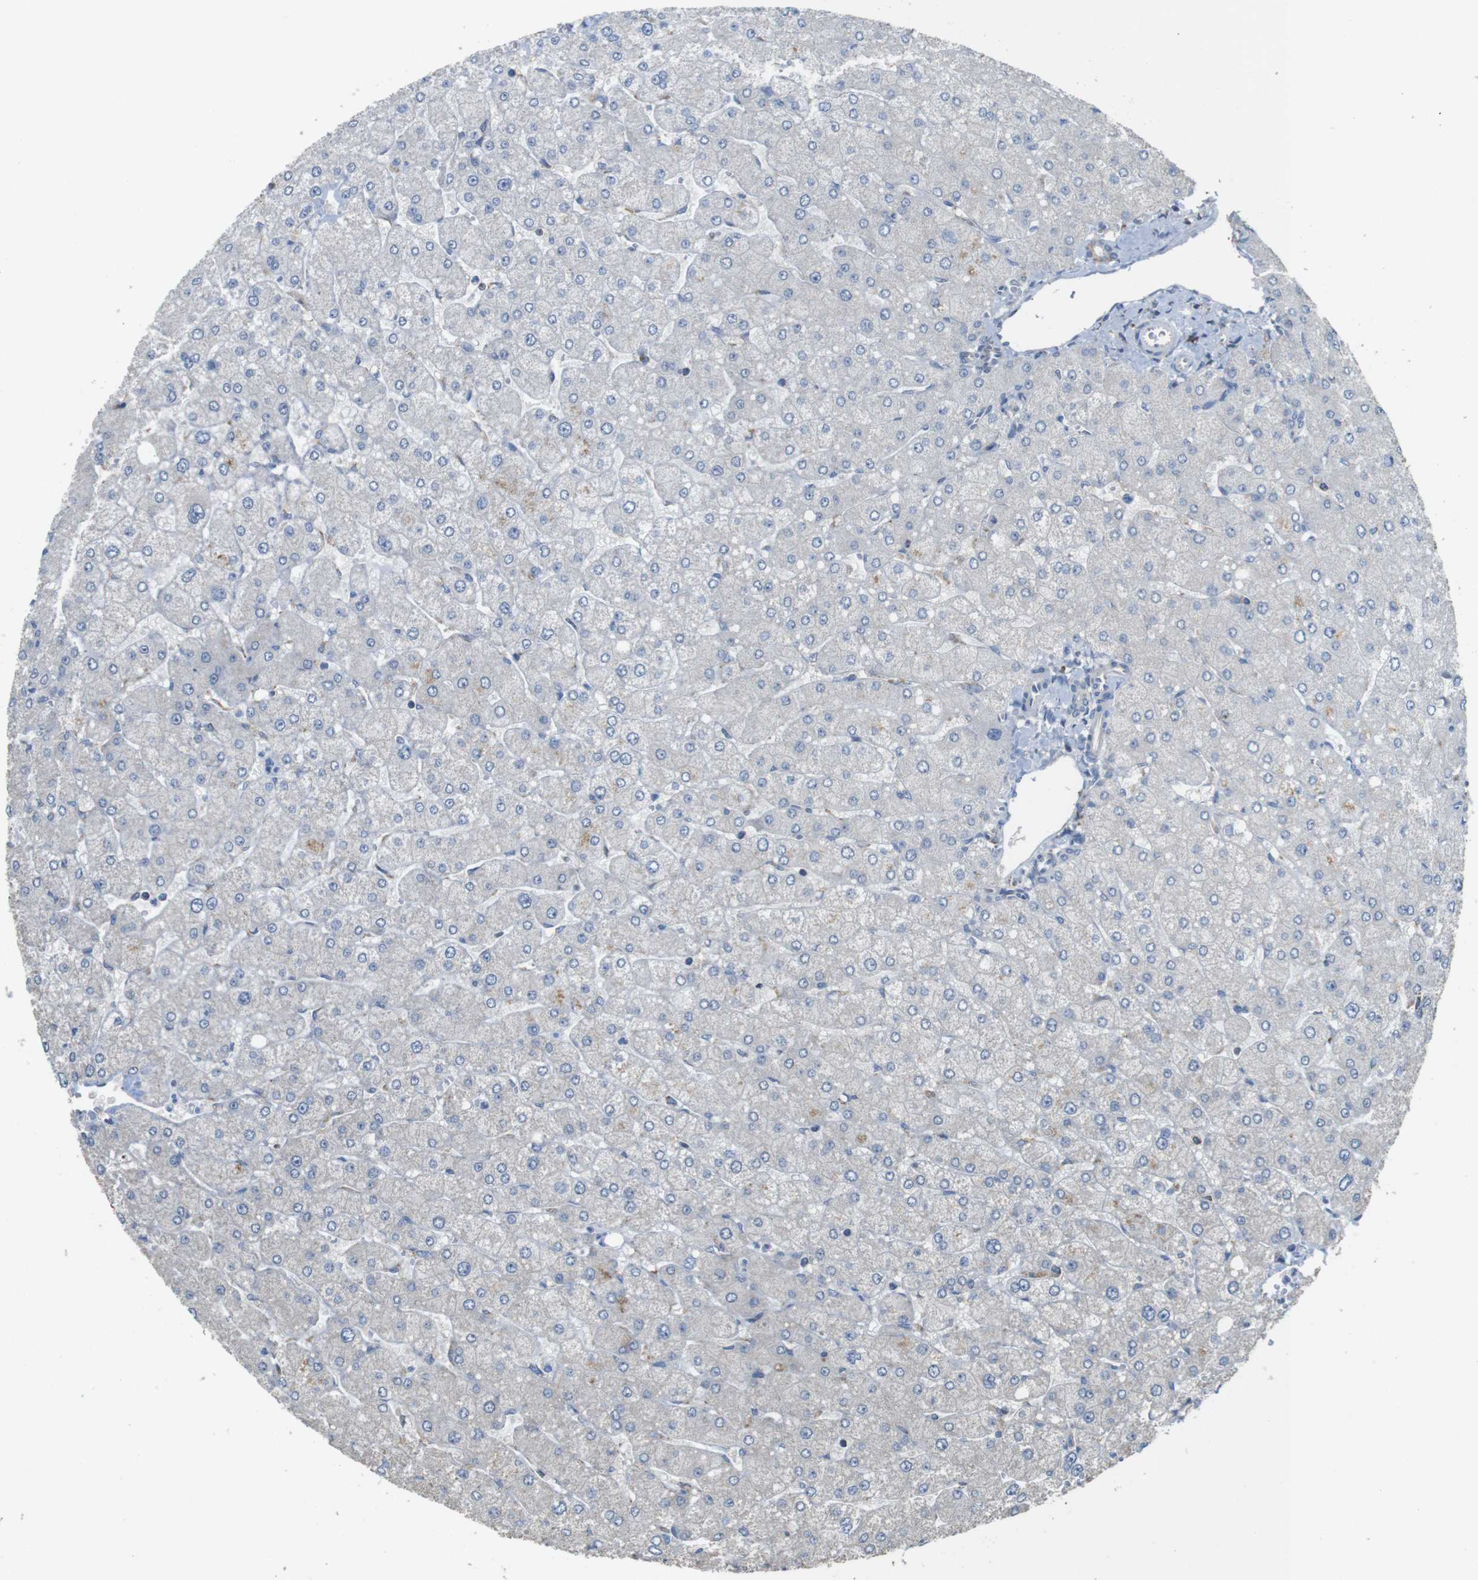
{"staining": {"intensity": "weak", "quantity": "<25%", "location": "cytoplasmic/membranous"}, "tissue": "liver", "cell_type": "Cholangiocytes", "image_type": "normal", "snomed": [{"axis": "morphology", "description": "Normal tissue, NOS"}, {"axis": "topography", "description": "Liver"}], "caption": "Immunohistochemical staining of unremarkable liver reveals no significant expression in cholangiocytes. The staining is performed using DAB brown chromogen with nuclei counter-stained in using hematoxylin.", "gene": "CALHM2", "patient": {"sex": "male", "age": 55}}